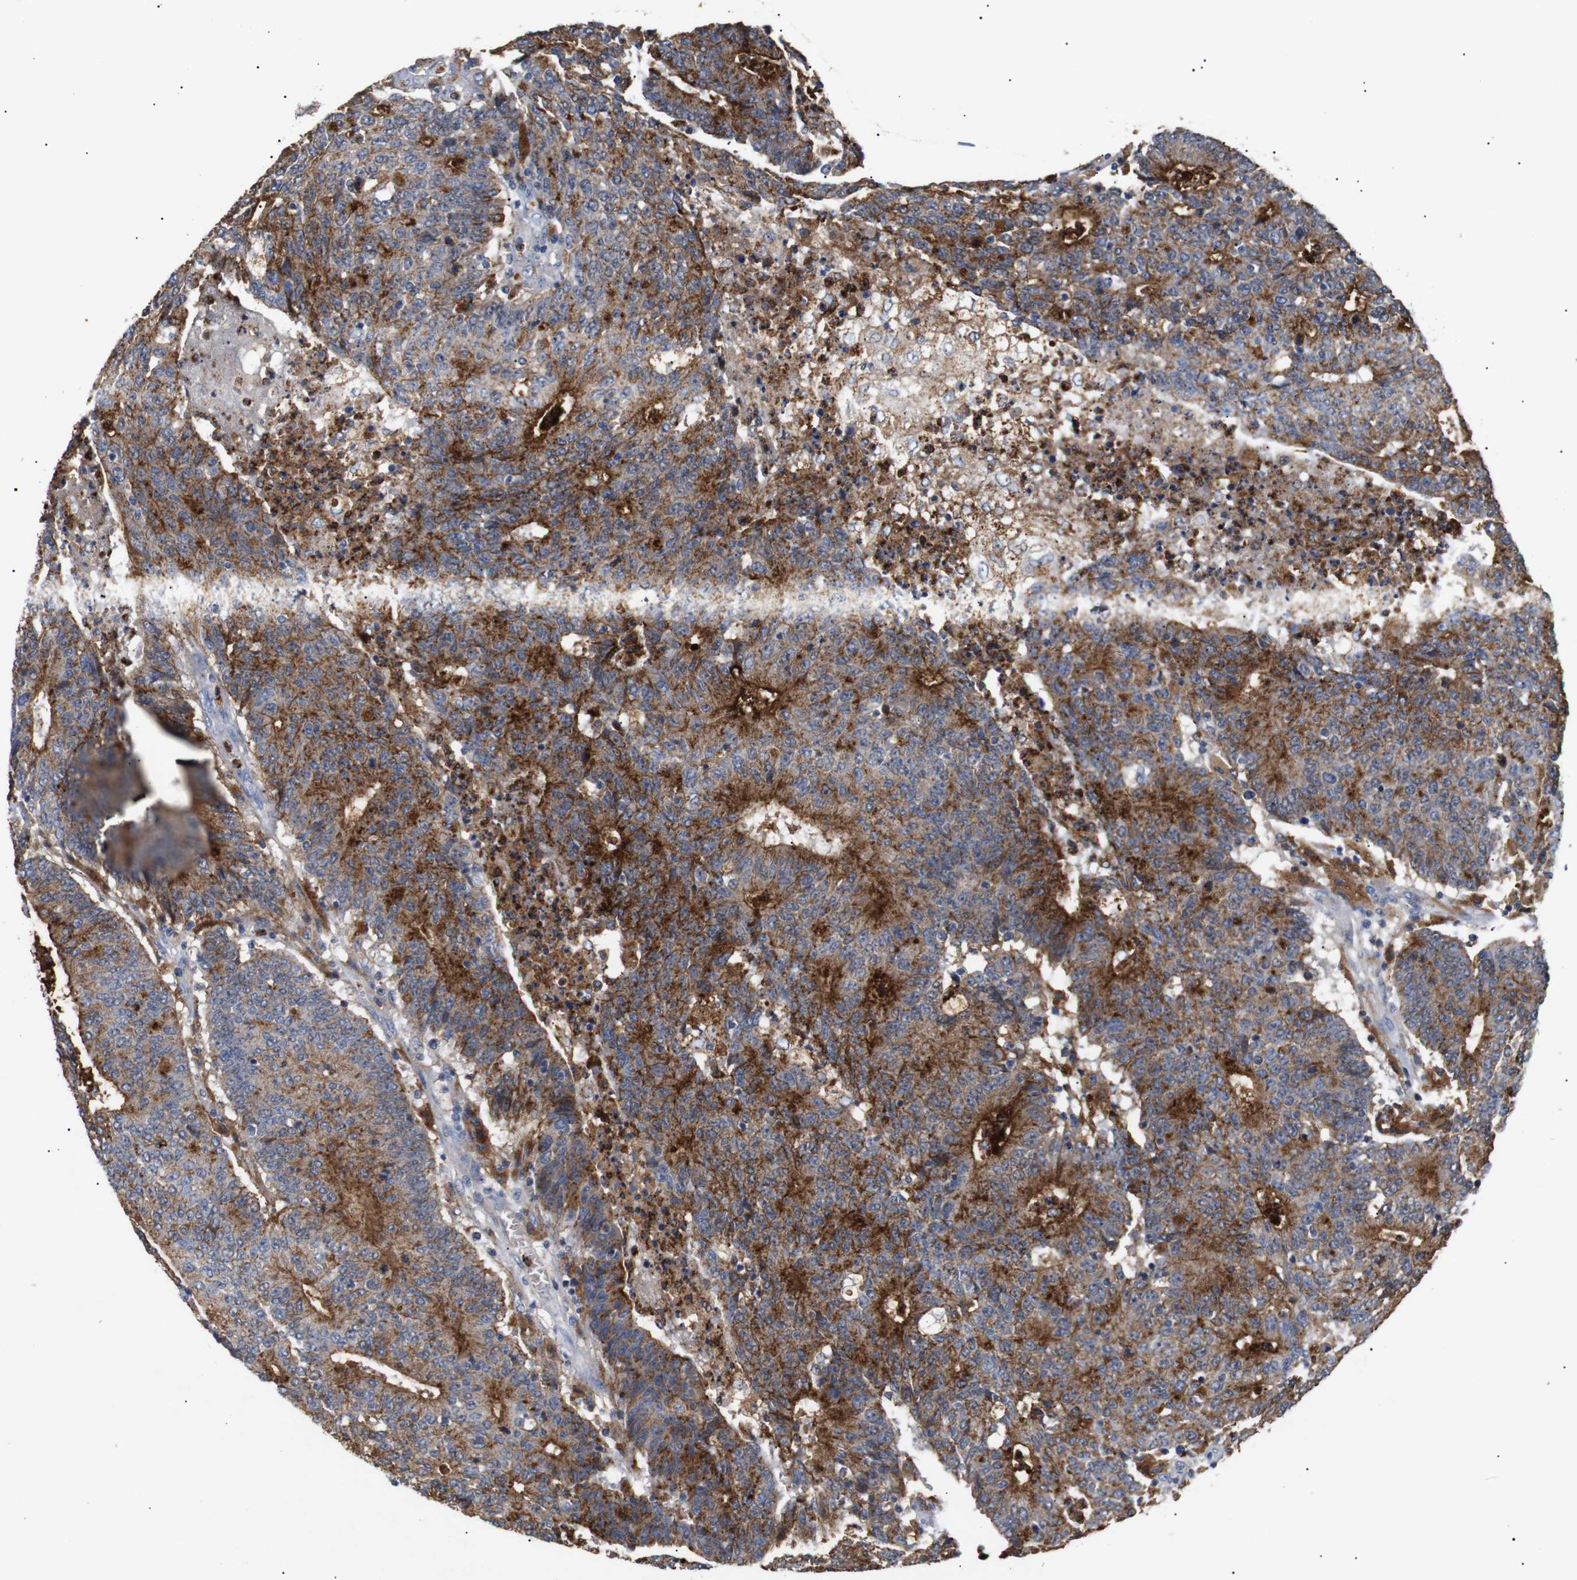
{"staining": {"intensity": "strong", "quantity": ">75%", "location": "cytoplasmic/membranous"}, "tissue": "colorectal cancer", "cell_type": "Tumor cells", "image_type": "cancer", "snomed": [{"axis": "morphology", "description": "Normal tissue, NOS"}, {"axis": "morphology", "description": "Adenocarcinoma, NOS"}, {"axis": "topography", "description": "Colon"}], "caption": "Immunohistochemical staining of human colorectal cancer reveals high levels of strong cytoplasmic/membranous protein staining in approximately >75% of tumor cells.", "gene": "SDCBP", "patient": {"sex": "female", "age": 75}}